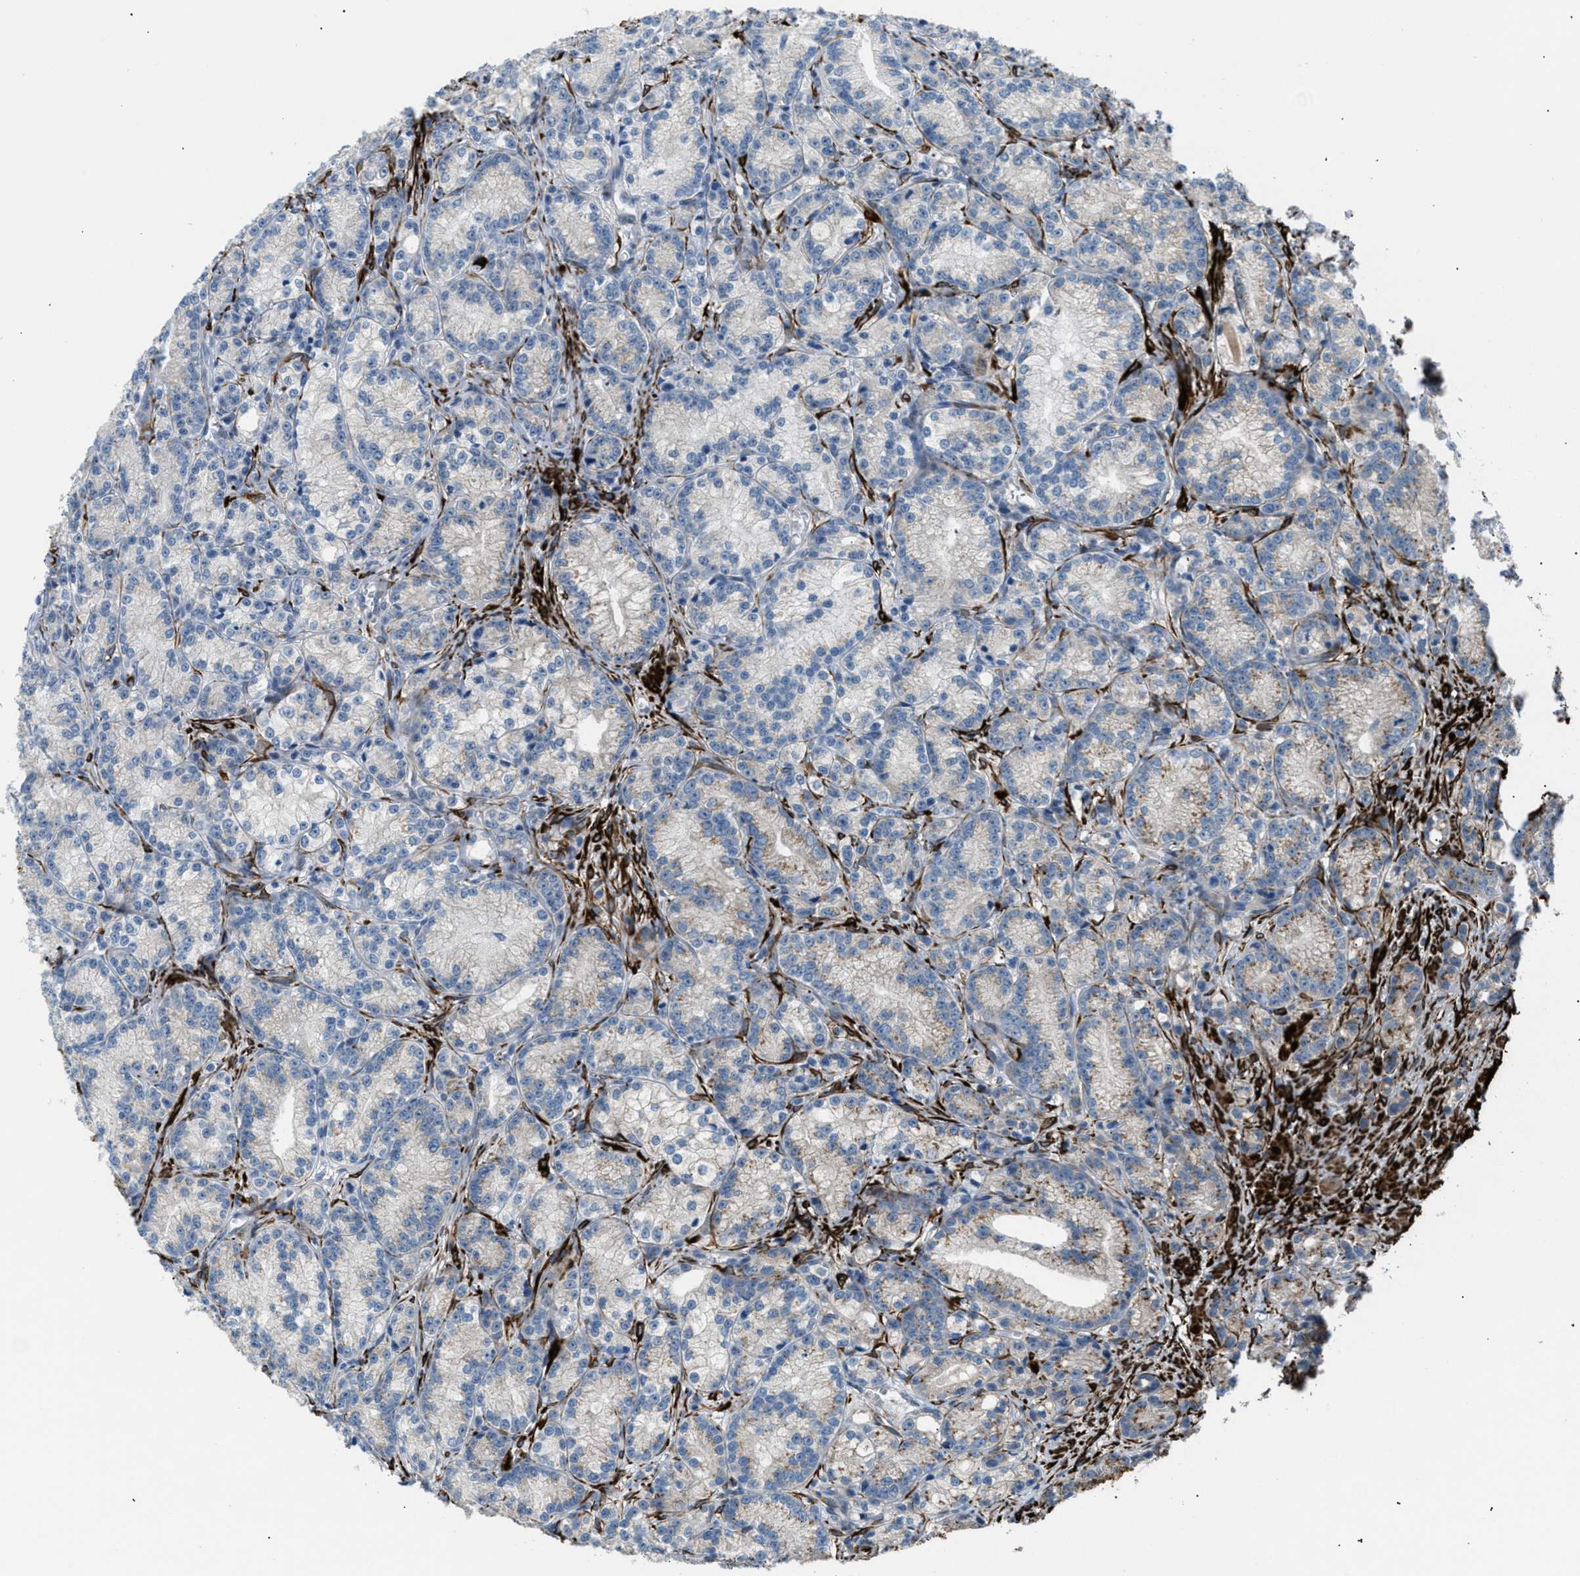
{"staining": {"intensity": "negative", "quantity": "none", "location": "none"}, "tissue": "prostate cancer", "cell_type": "Tumor cells", "image_type": "cancer", "snomed": [{"axis": "morphology", "description": "Adenocarcinoma, Low grade"}, {"axis": "topography", "description": "Prostate"}], "caption": "The histopathology image displays no significant staining in tumor cells of prostate cancer (low-grade adenocarcinoma). (Stains: DAB (3,3'-diaminobenzidine) immunohistochemistry (IHC) with hematoxylin counter stain, Microscopy: brightfield microscopy at high magnification).", "gene": "ICA1", "patient": {"sex": "male", "age": 89}}